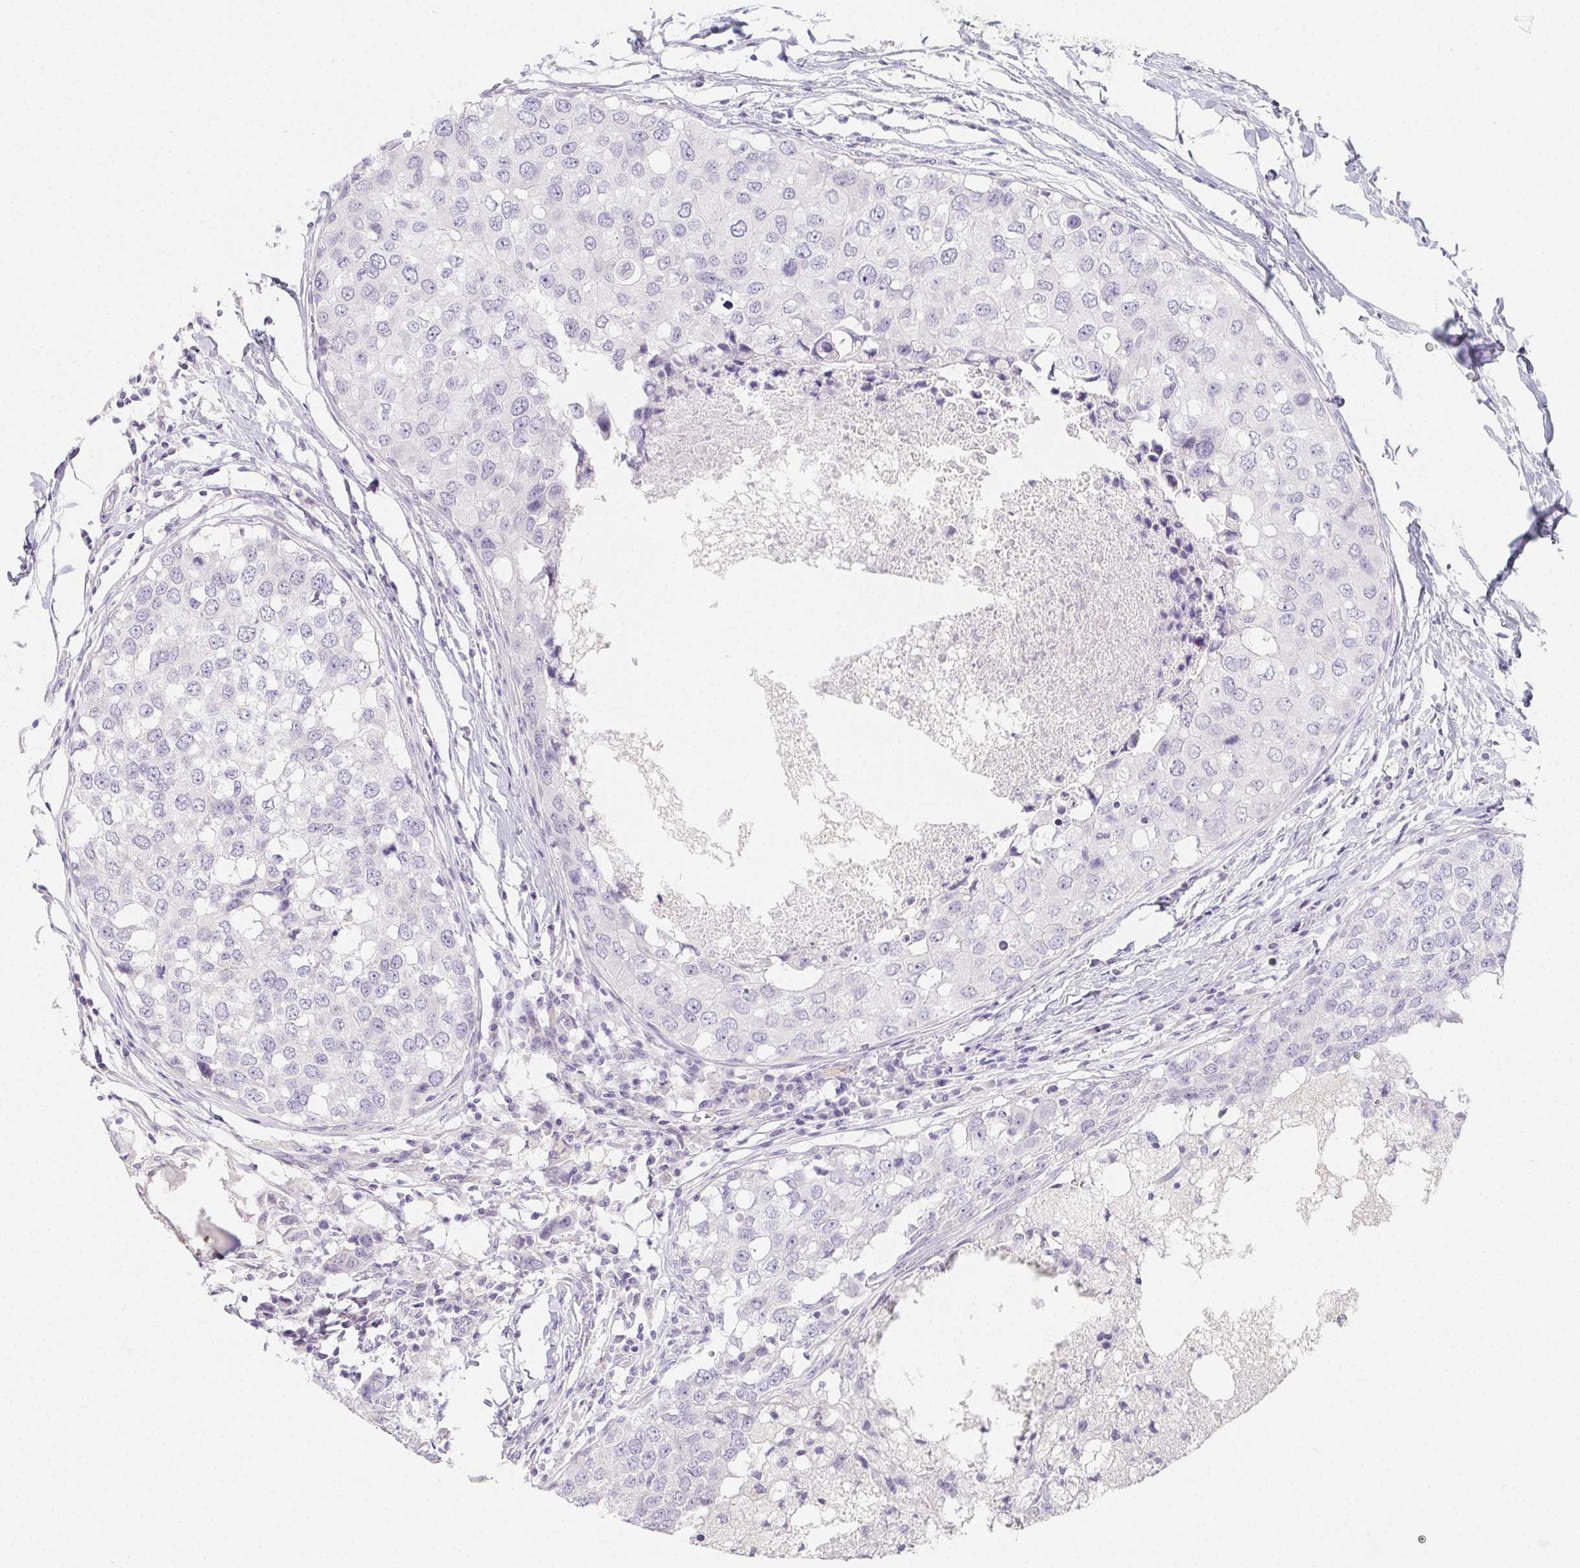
{"staining": {"intensity": "negative", "quantity": "none", "location": "none"}, "tissue": "breast cancer", "cell_type": "Tumor cells", "image_type": "cancer", "snomed": [{"axis": "morphology", "description": "Duct carcinoma"}, {"axis": "topography", "description": "Breast"}], "caption": "The IHC micrograph has no significant staining in tumor cells of breast cancer tissue.", "gene": "GLIPR1L1", "patient": {"sex": "female", "age": 27}}